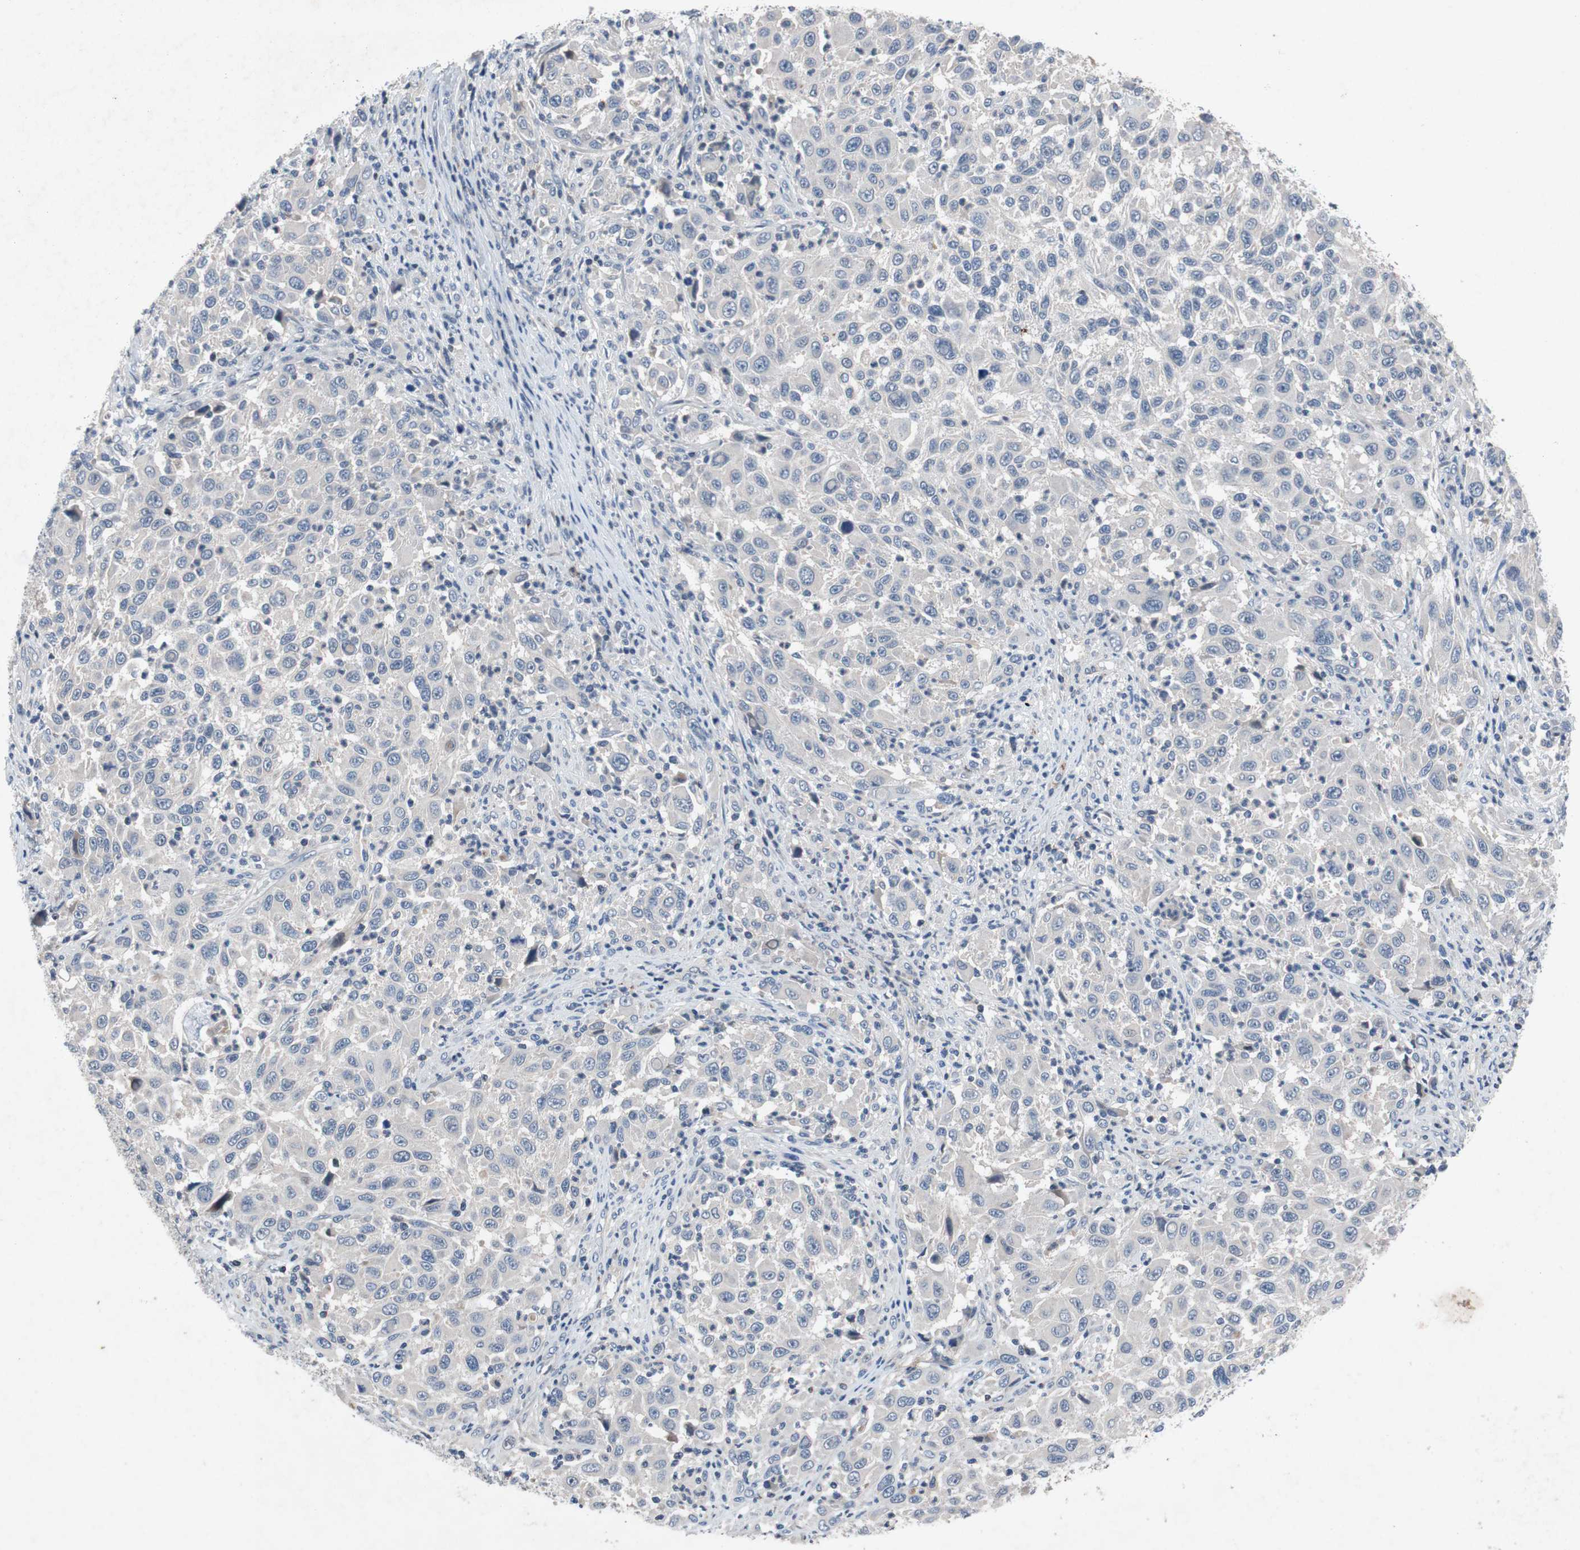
{"staining": {"intensity": "negative", "quantity": "none", "location": "none"}, "tissue": "melanoma", "cell_type": "Tumor cells", "image_type": "cancer", "snomed": [{"axis": "morphology", "description": "Malignant melanoma, Metastatic site"}, {"axis": "topography", "description": "Lymph node"}], "caption": "An immunohistochemistry (IHC) image of melanoma is shown. There is no staining in tumor cells of melanoma.", "gene": "MUTYH", "patient": {"sex": "male", "age": 61}}